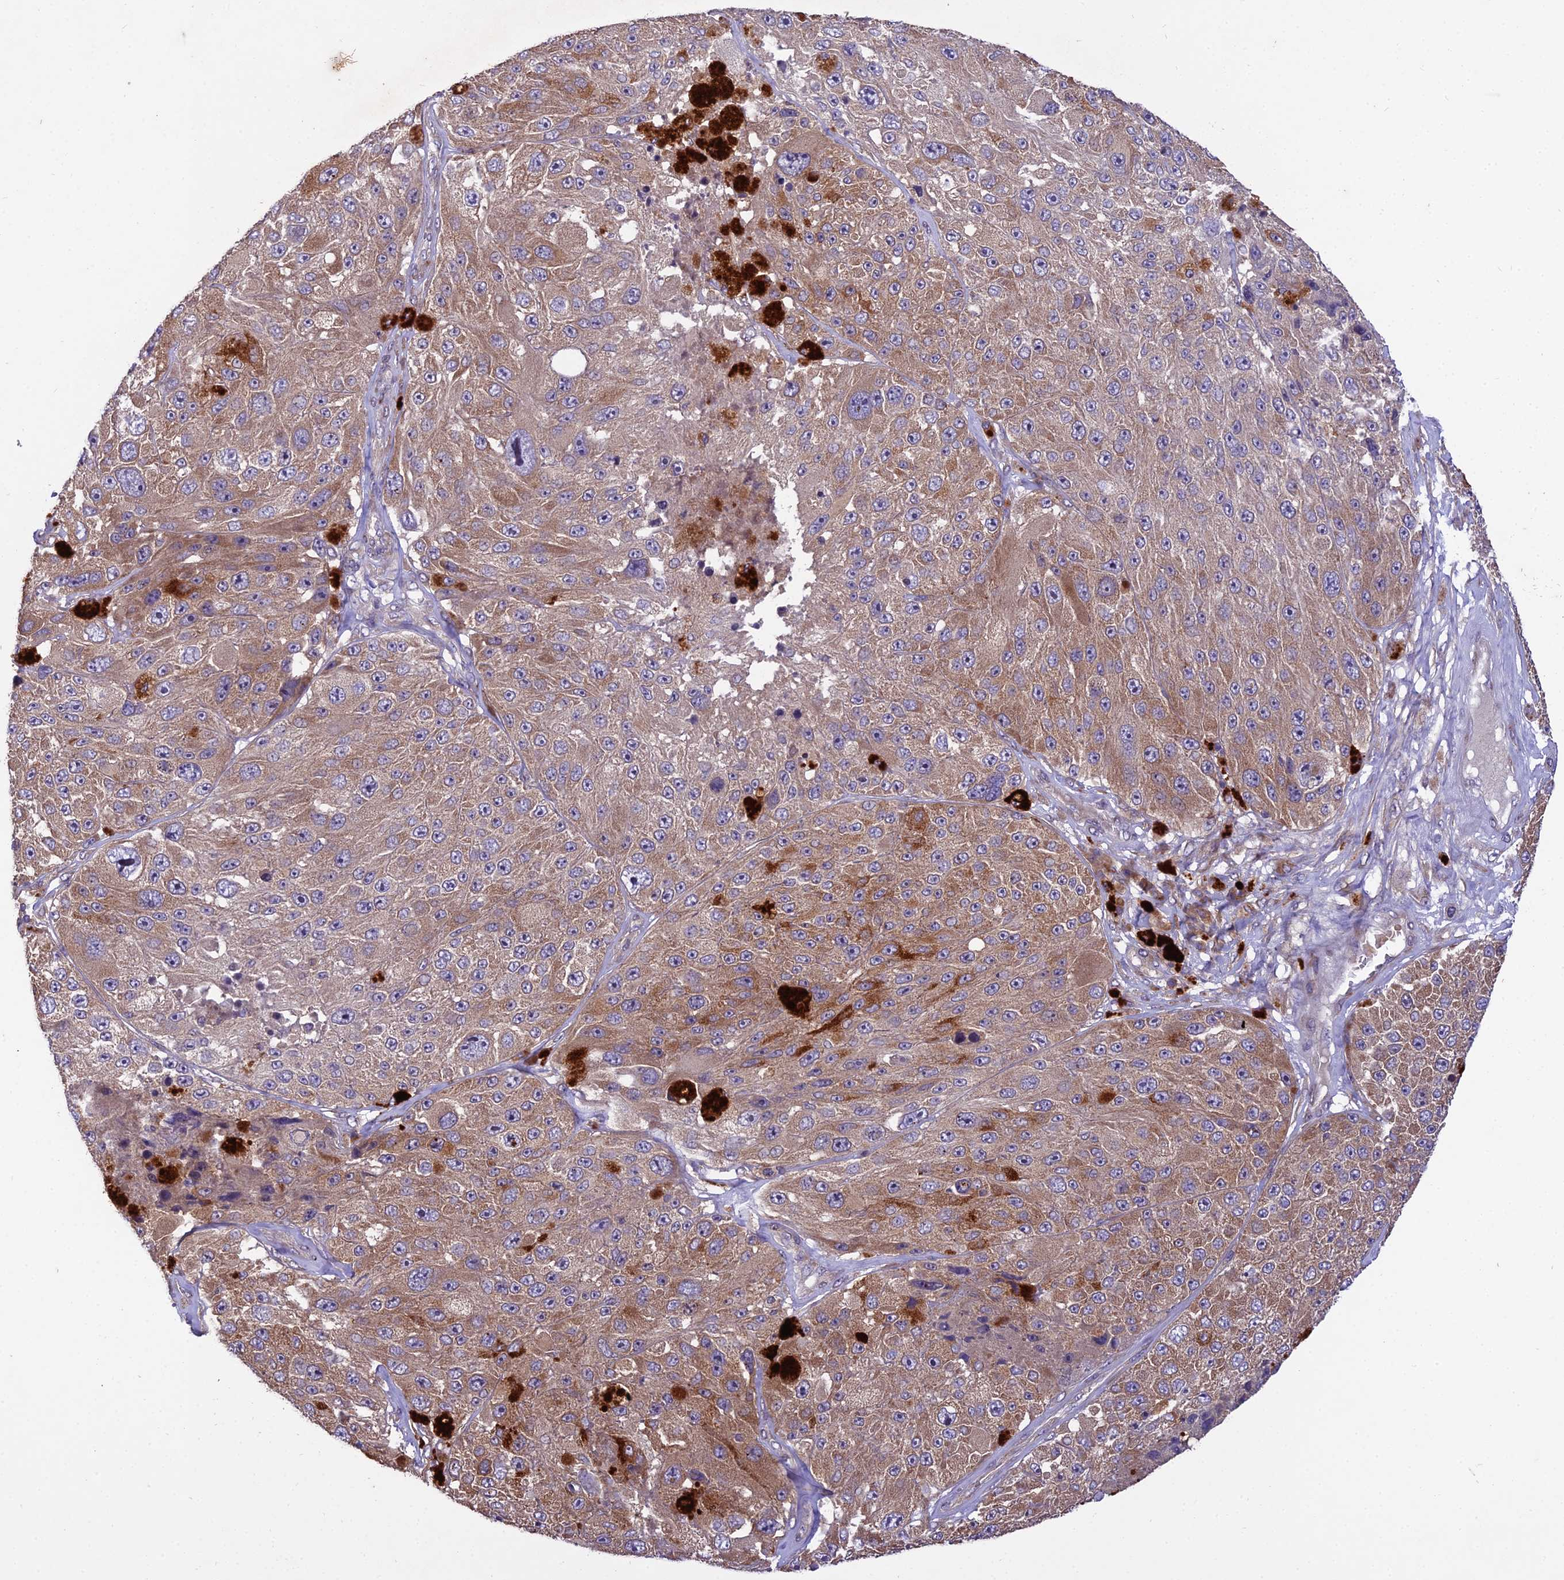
{"staining": {"intensity": "moderate", "quantity": ">75%", "location": "cytoplasmic/membranous"}, "tissue": "melanoma", "cell_type": "Tumor cells", "image_type": "cancer", "snomed": [{"axis": "morphology", "description": "Malignant melanoma, Metastatic site"}, {"axis": "topography", "description": "Lymph node"}], "caption": "IHC (DAB (3,3'-diaminobenzidine)) staining of human melanoma displays moderate cytoplasmic/membranous protein staining in about >75% of tumor cells.", "gene": "CENPL", "patient": {"sex": "male", "age": 62}}